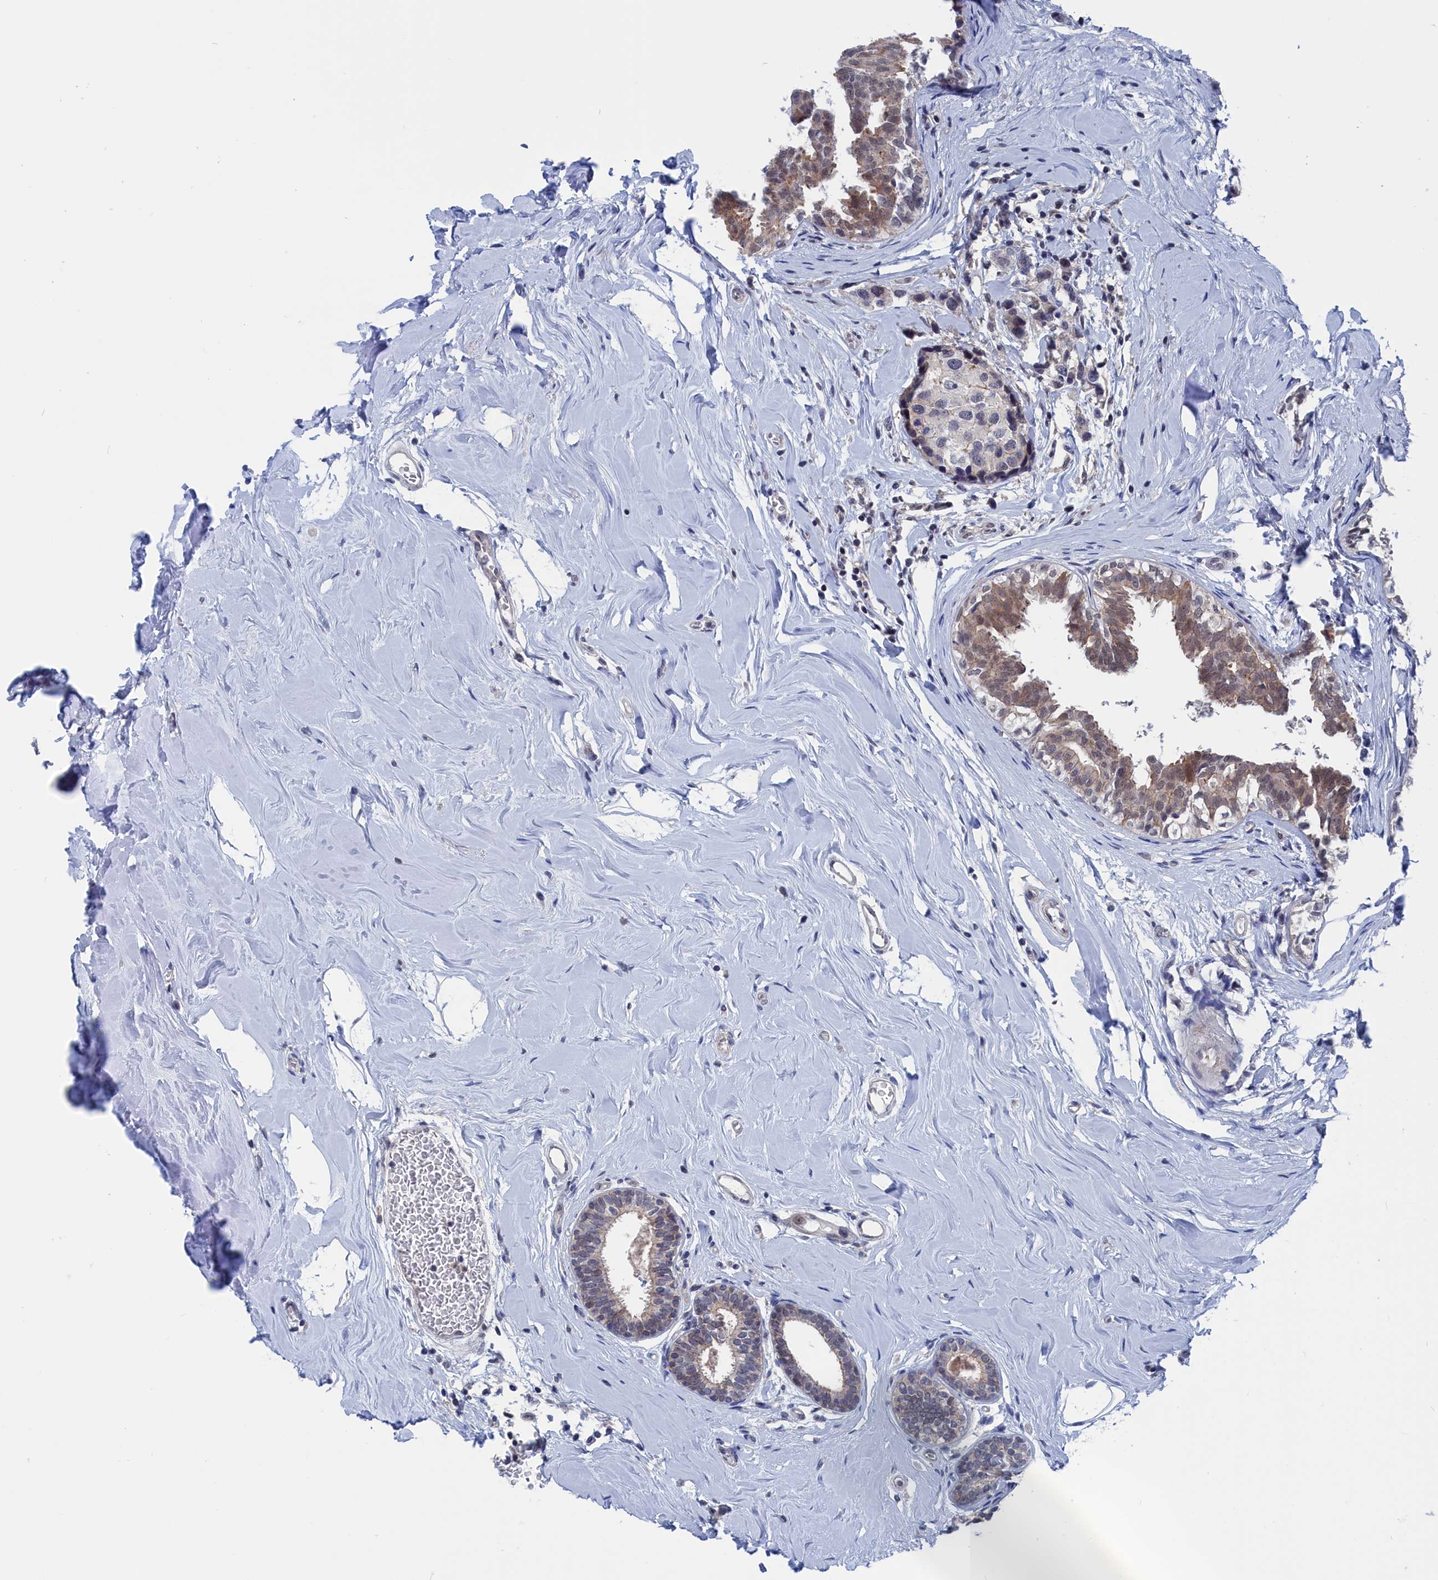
{"staining": {"intensity": "negative", "quantity": "none", "location": "none"}, "tissue": "breast cancer", "cell_type": "Tumor cells", "image_type": "cancer", "snomed": [{"axis": "morphology", "description": "Lobular carcinoma"}, {"axis": "topography", "description": "Breast"}], "caption": "There is no significant staining in tumor cells of breast lobular carcinoma.", "gene": "MARCHF3", "patient": {"sex": "female", "age": 59}}